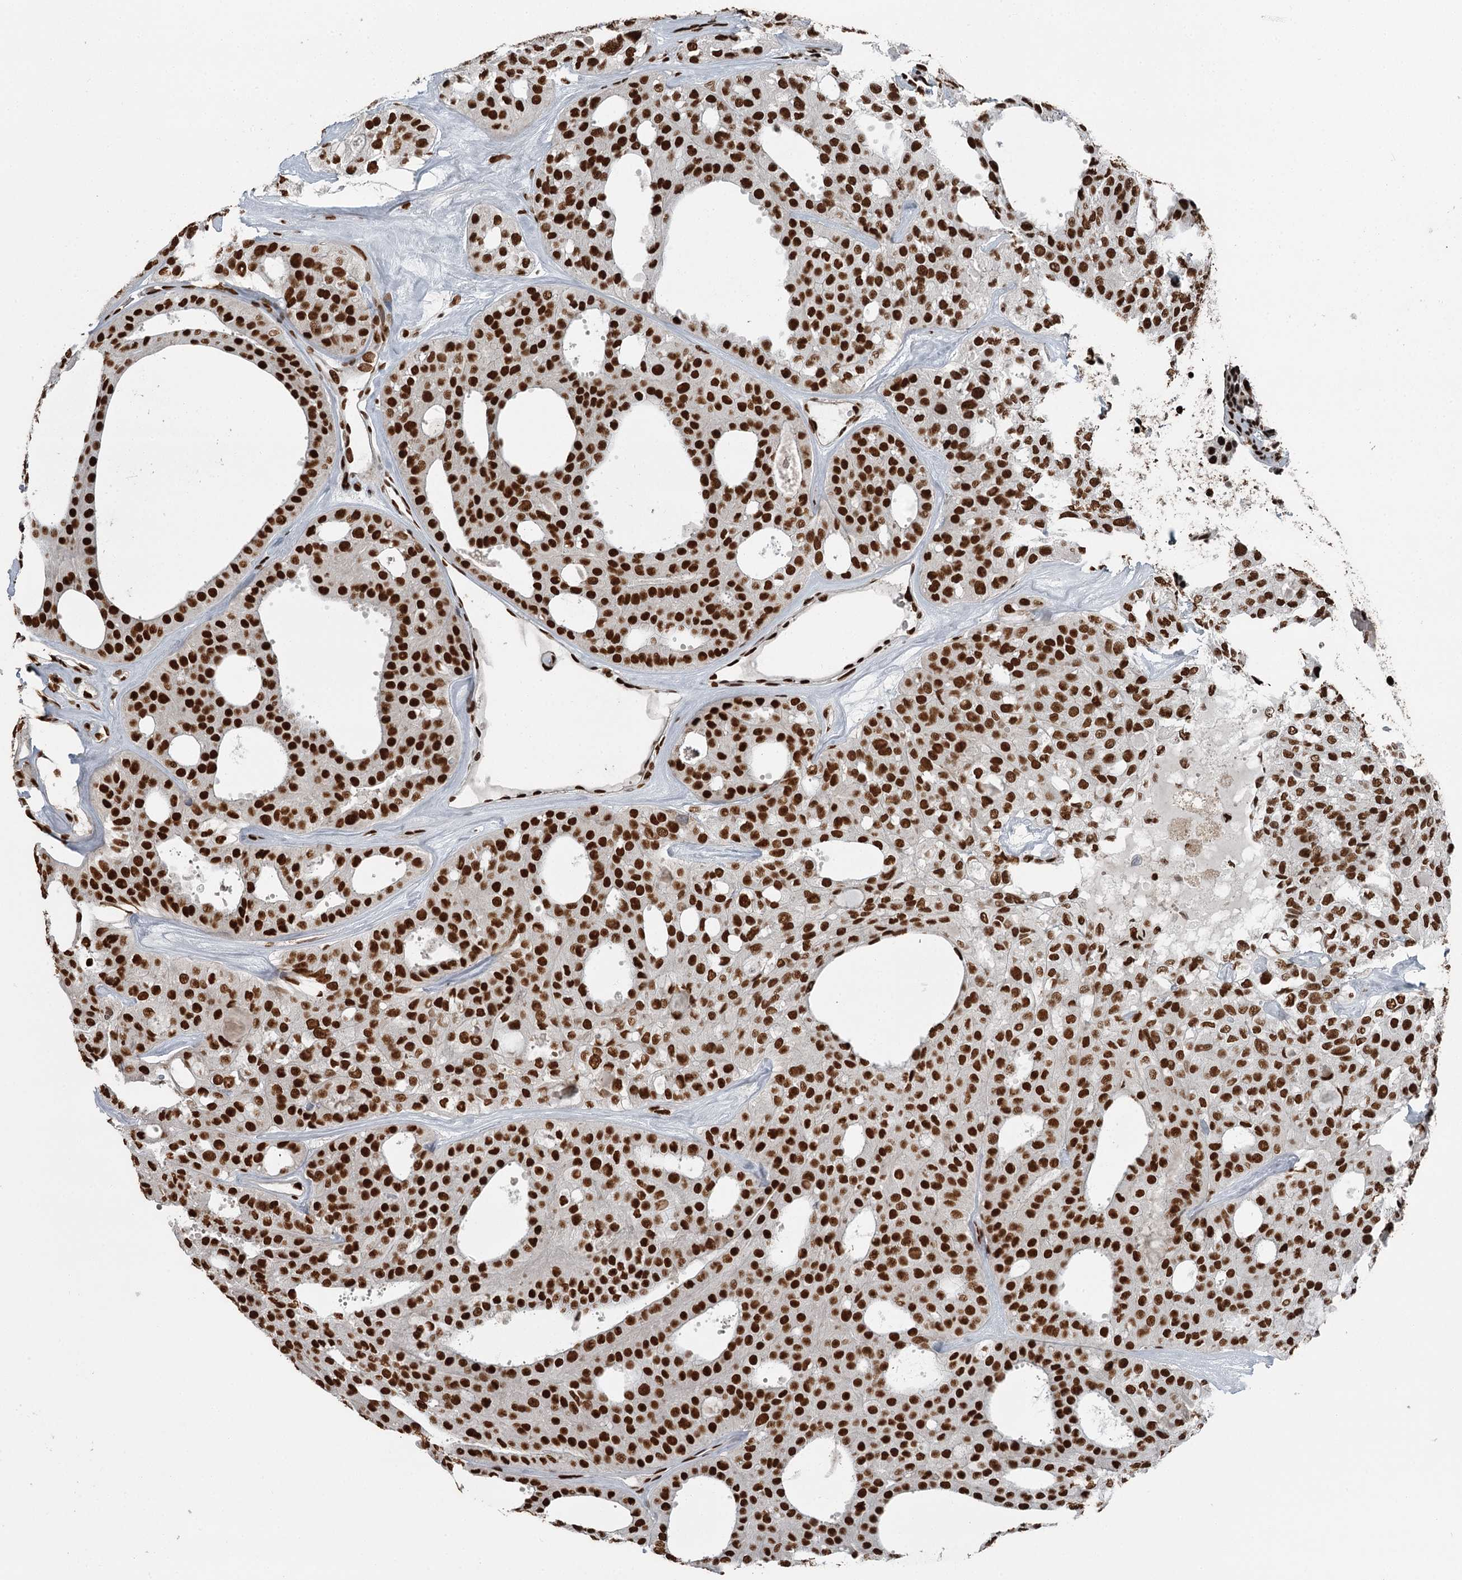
{"staining": {"intensity": "strong", "quantity": ">75%", "location": "nuclear"}, "tissue": "thyroid cancer", "cell_type": "Tumor cells", "image_type": "cancer", "snomed": [{"axis": "morphology", "description": "Follicular adenoma carcinoma, NOS"}, {"axis": "topography", "description": "Thyroid gland"}], "caption": "The micrograph shows a brown stain indicating the presence of a protein in the nuclear of tumor cells in follicular adenoma carcinoma (thyroid).", "gene": "RBBP7", "patient": {"sex": "male", "age": 75}}